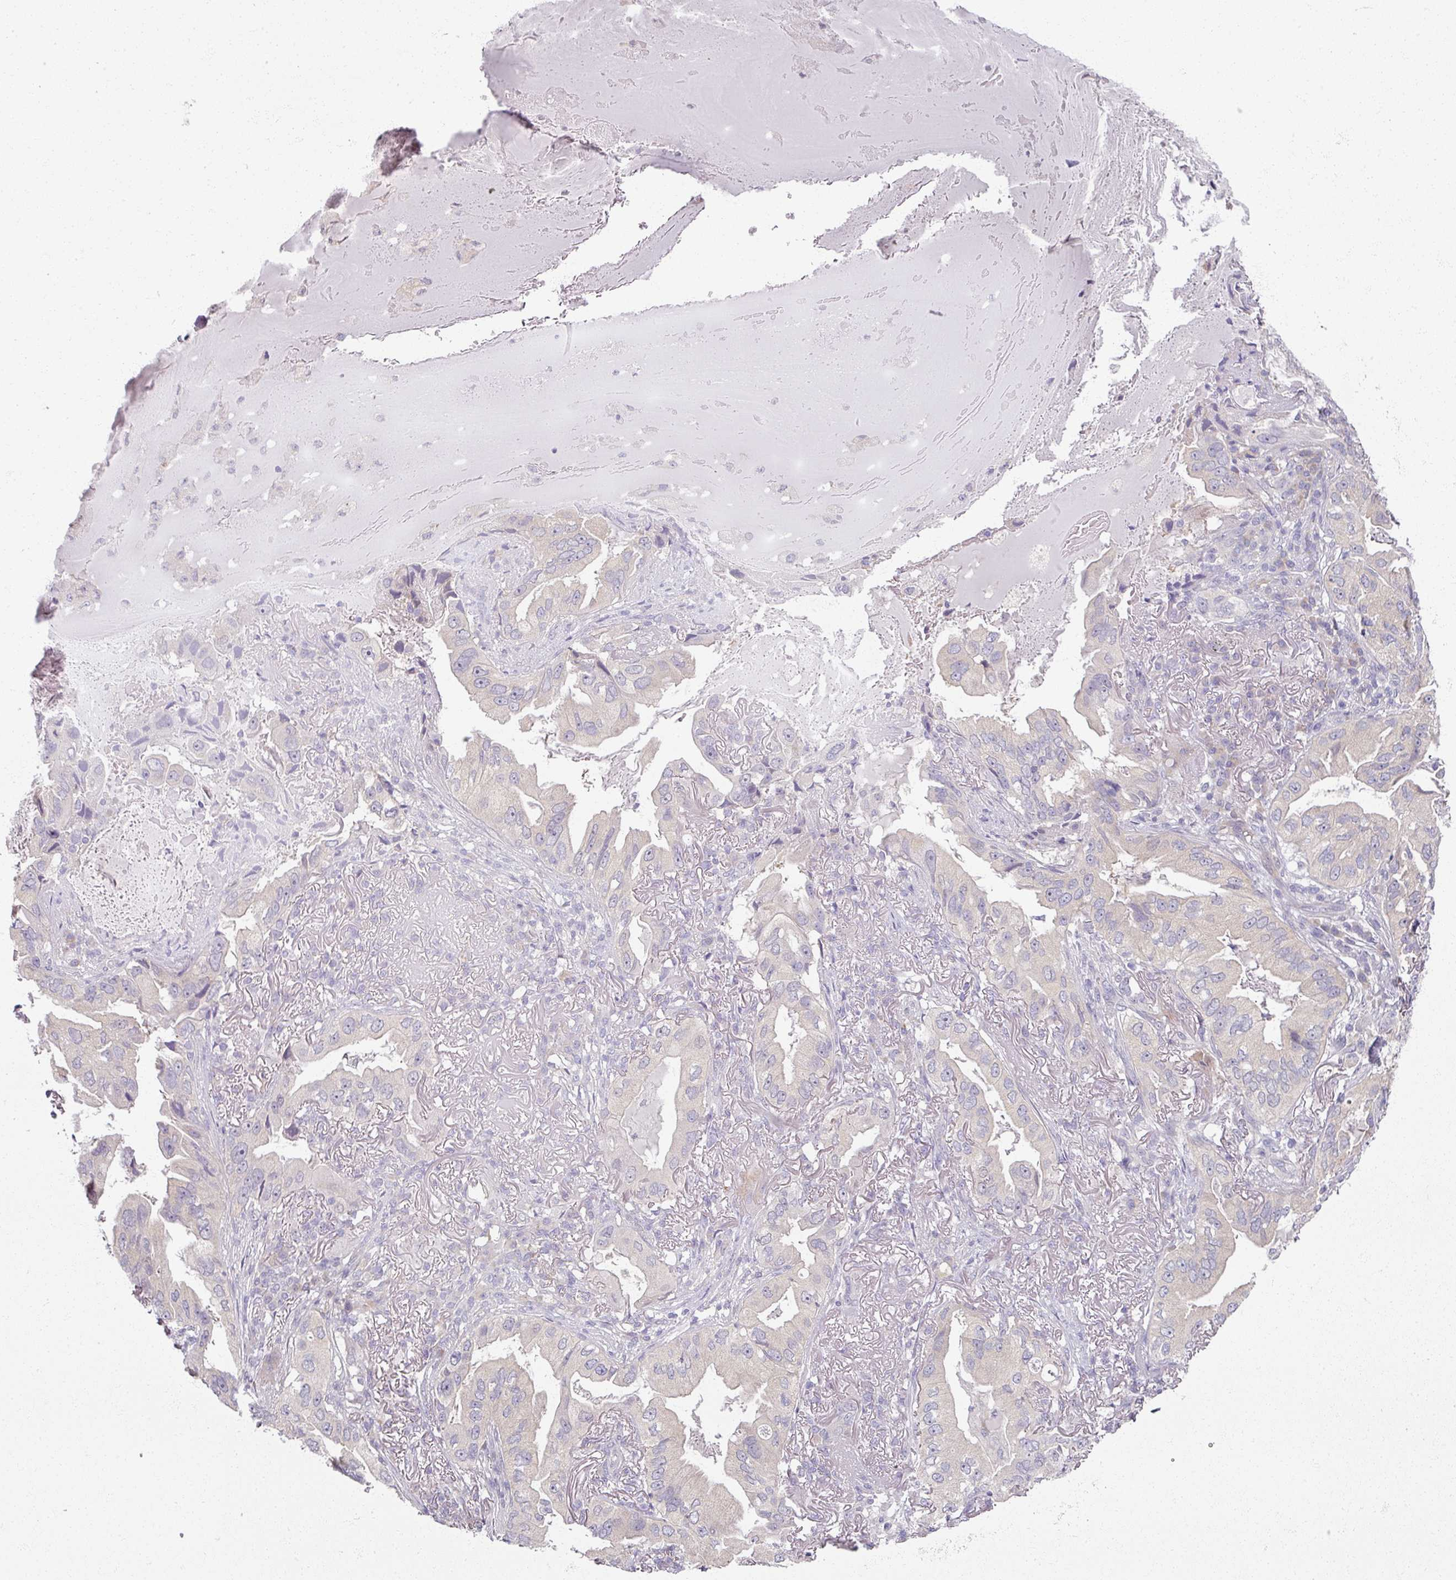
{"staining": {"intensity": "negative", "quantity": "none", "location": "none"}, "tissue": "lung cancer", "cell_type": "Tumor cells", "image_type": "cancer", "snomed": [{"axis": "morphology", "description": "Adenocarcinoma, NOS"}, {"axis": "topography", "description": "Lung"}], "caption": "Photomicrograph shows no protein positivity in tumor cells of lung cancer tissue.", "gene": "MYMK", "patient": {"sex": "female", "age": 69}}